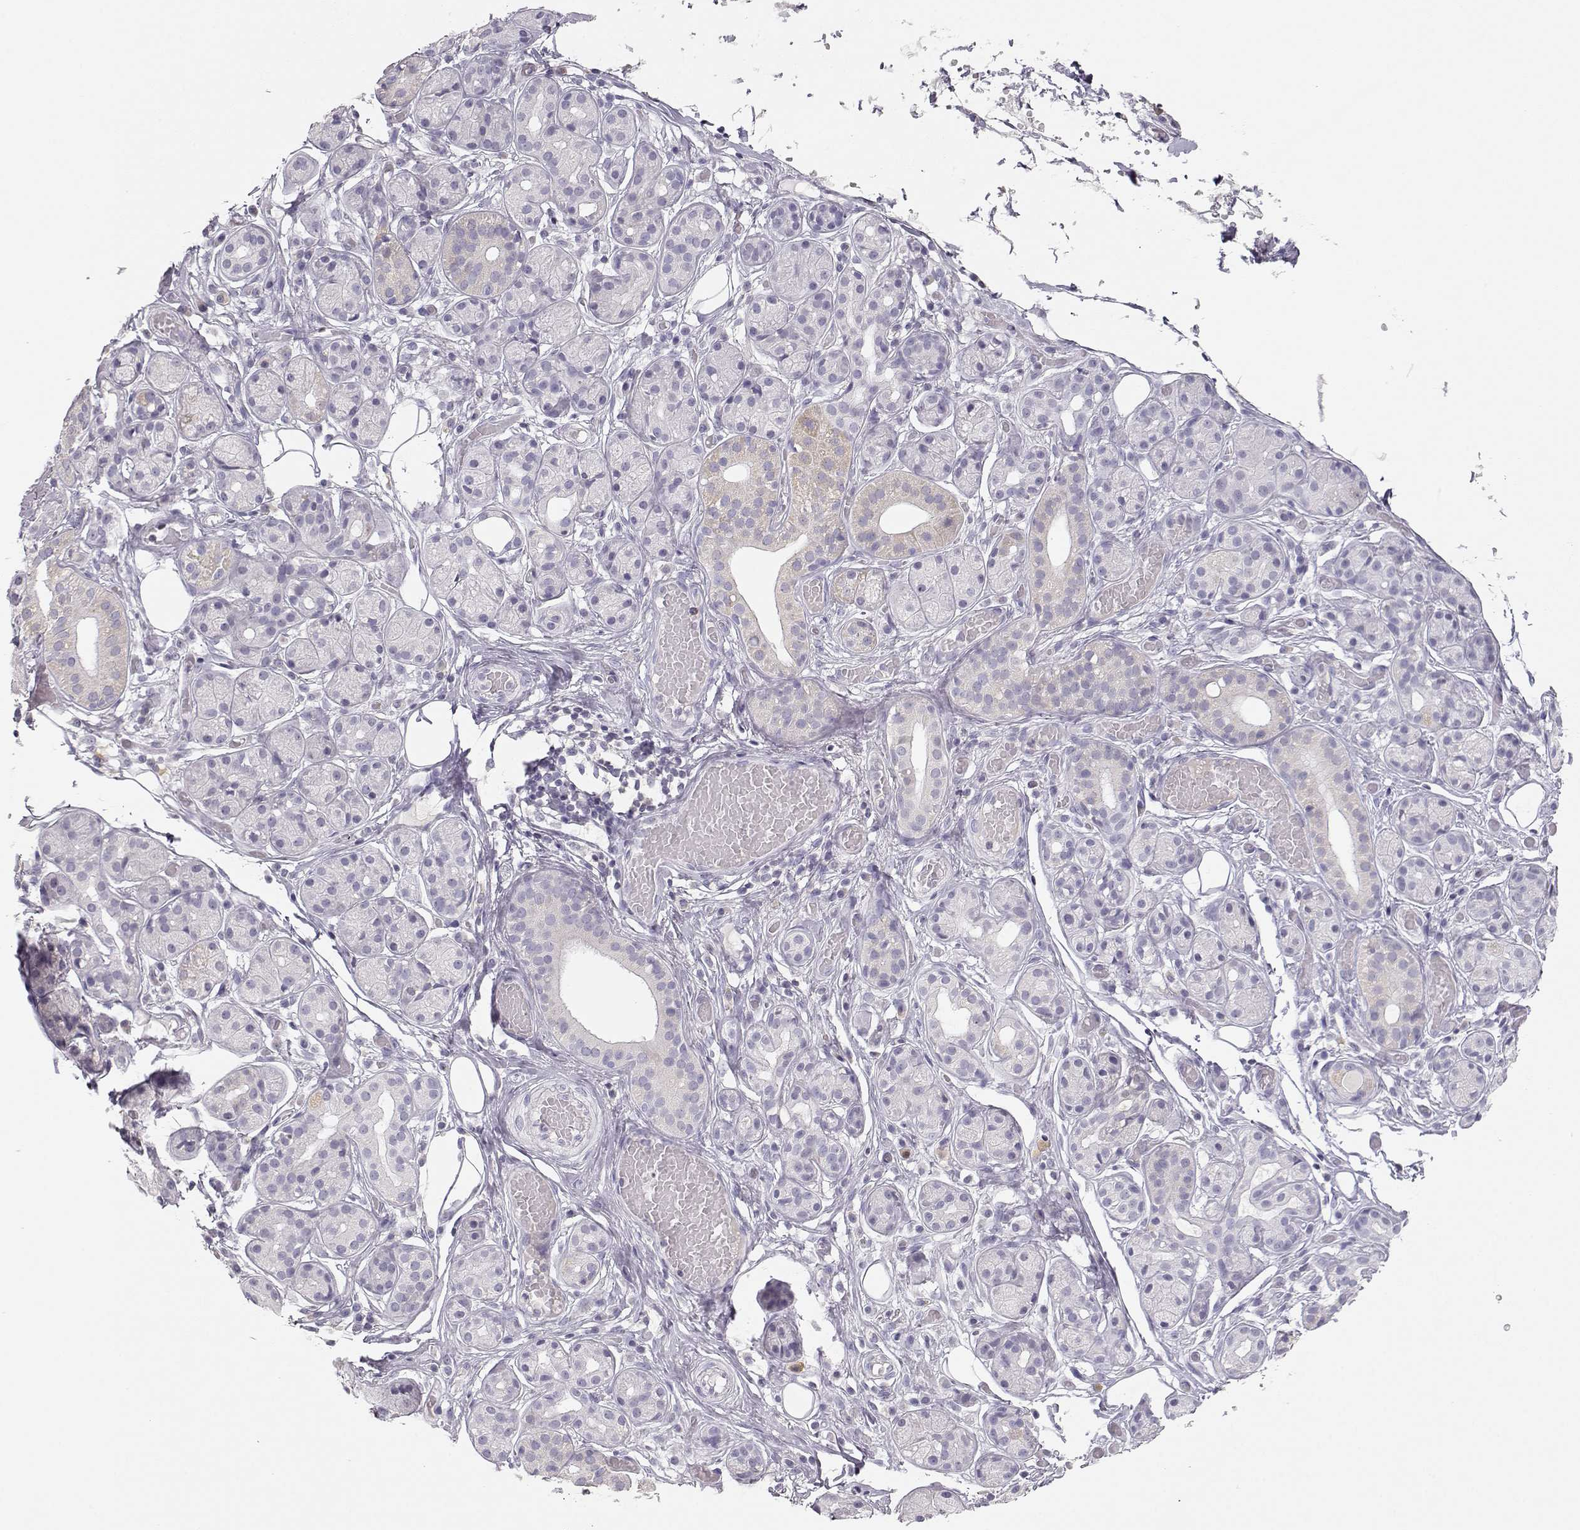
{"staining": {"intensity": "negative", "quantity": "none", "location": "none"}, "tissue": "salivary gland", "cell_type": "Glandular cells", "image_type": "normal", "snomed": [{"axis": "morphology", "description": "Normal tissue, NOS"}, {"axis": "topography", "description": "Salivary gland"}, {"axis": "topography", "description": "Peripheral nerve tissue"}], "caption": "A high-resolution photomicrograph shows immunohistochemistry staining of benign salivary gland, which reveals no significant expression in glandular cells. (DAB (3,3'-diaminobenzidine) IHC visualized using brightfield microscopy, high magnification).", "gene": "FAM166A", "patient": {"sex": "male", "age": 71}}